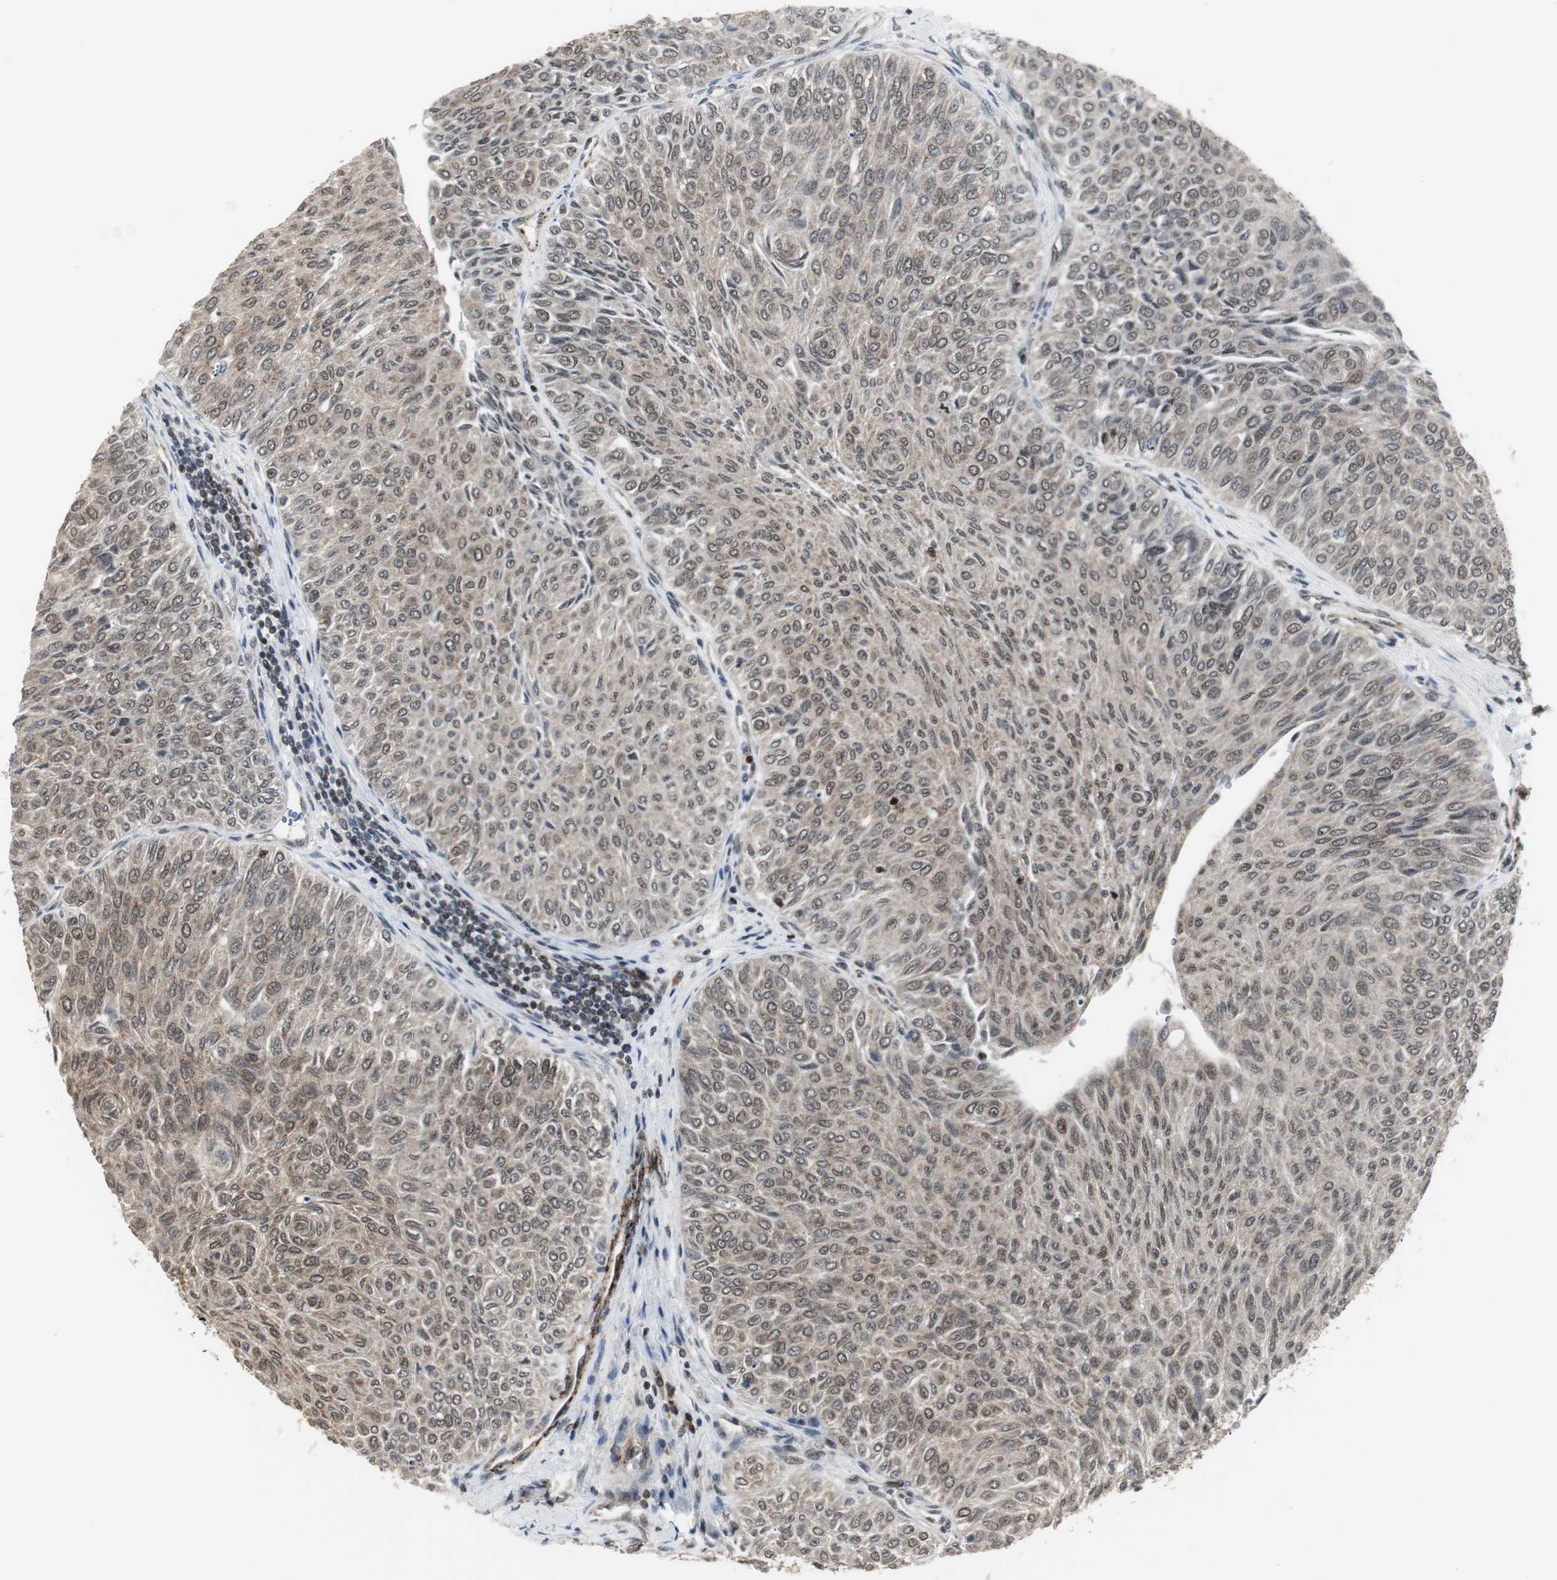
{"staining": {"intensity": "weak", "quantity": ">75%", "location": "cytoplasmic/membranous,nuclear"}, "tissue": "urothelial cancer", "cell_type": "Tumor cells", "image_type": "cancer", "snomed": [{"axis": "morphology", "description": "Urothelial carcinoma, Low grade"}, {"axis": "topography", "description": "Urinary bladder"}], "caption": "Protein expression analysis of human urothelial cancer reveals weak cytoplasmic/membranous and nuclear positivity in approximately >75% of tumor cells. The staining was performed using DAB (3,3'-diaminobenzidine) to visualize the protein expression in brown, while the nuclei were stained in blue with hematoxylin (Magnification: 20x).", "gene": "MPG", "patient": {"sex": "male", "age": 78}}